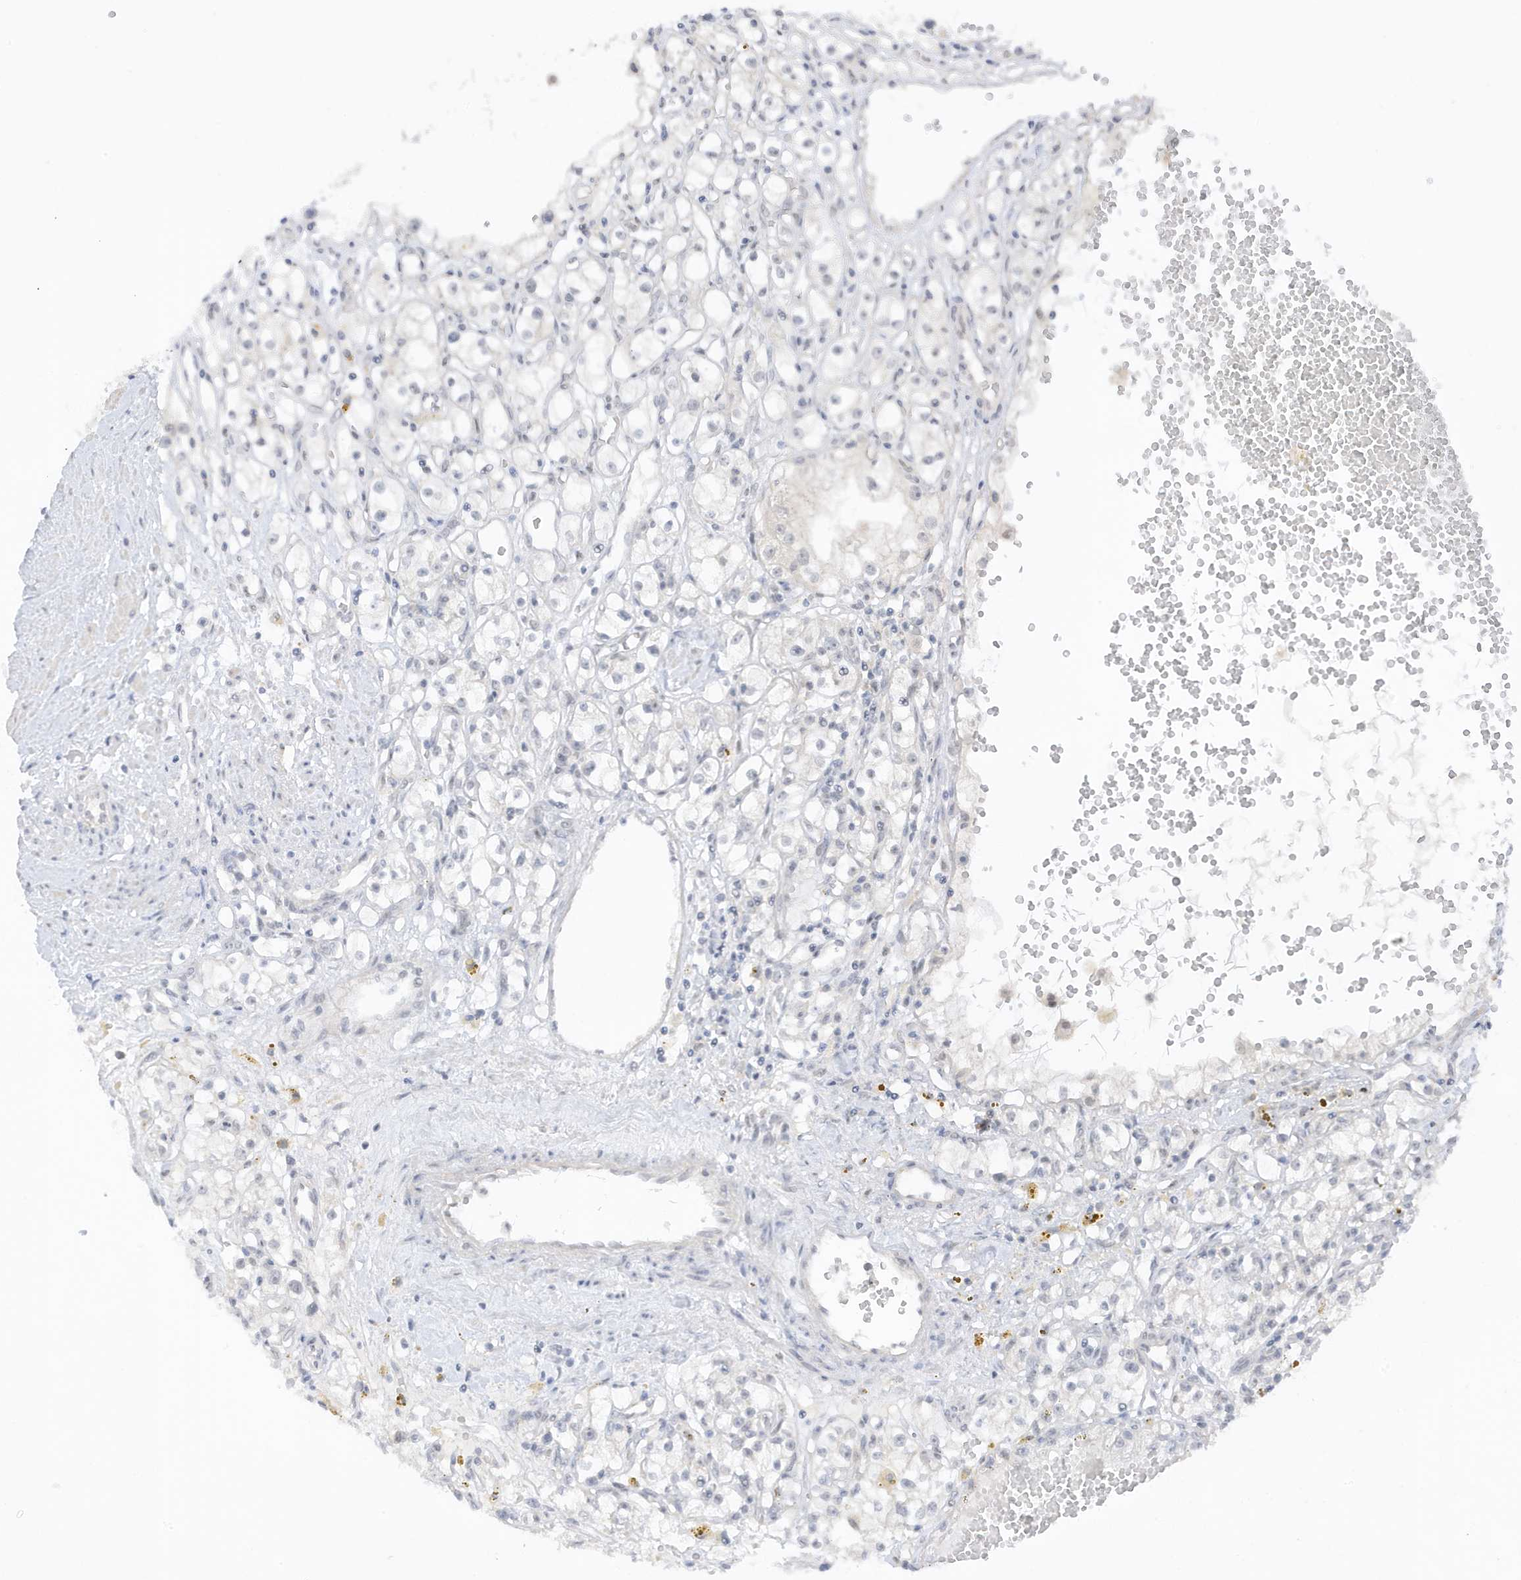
{"staining": {"intensity": "negative", "quantity": "none", "location": "none"}, "tissue": "renal cancer", "cell_type": "Tumor cells", "image_type": "cancer", "snomed": [{"axis": "morphology", "description": "Adenocarcinoma, NOS"}, {"axis": "topography", "description": "Kidney"}], "caption": "IHC of renal cancer exhibits no positivity in tumor cells.", "gene": "MSL3", "patient": {"sex": "male", "age": 56}}